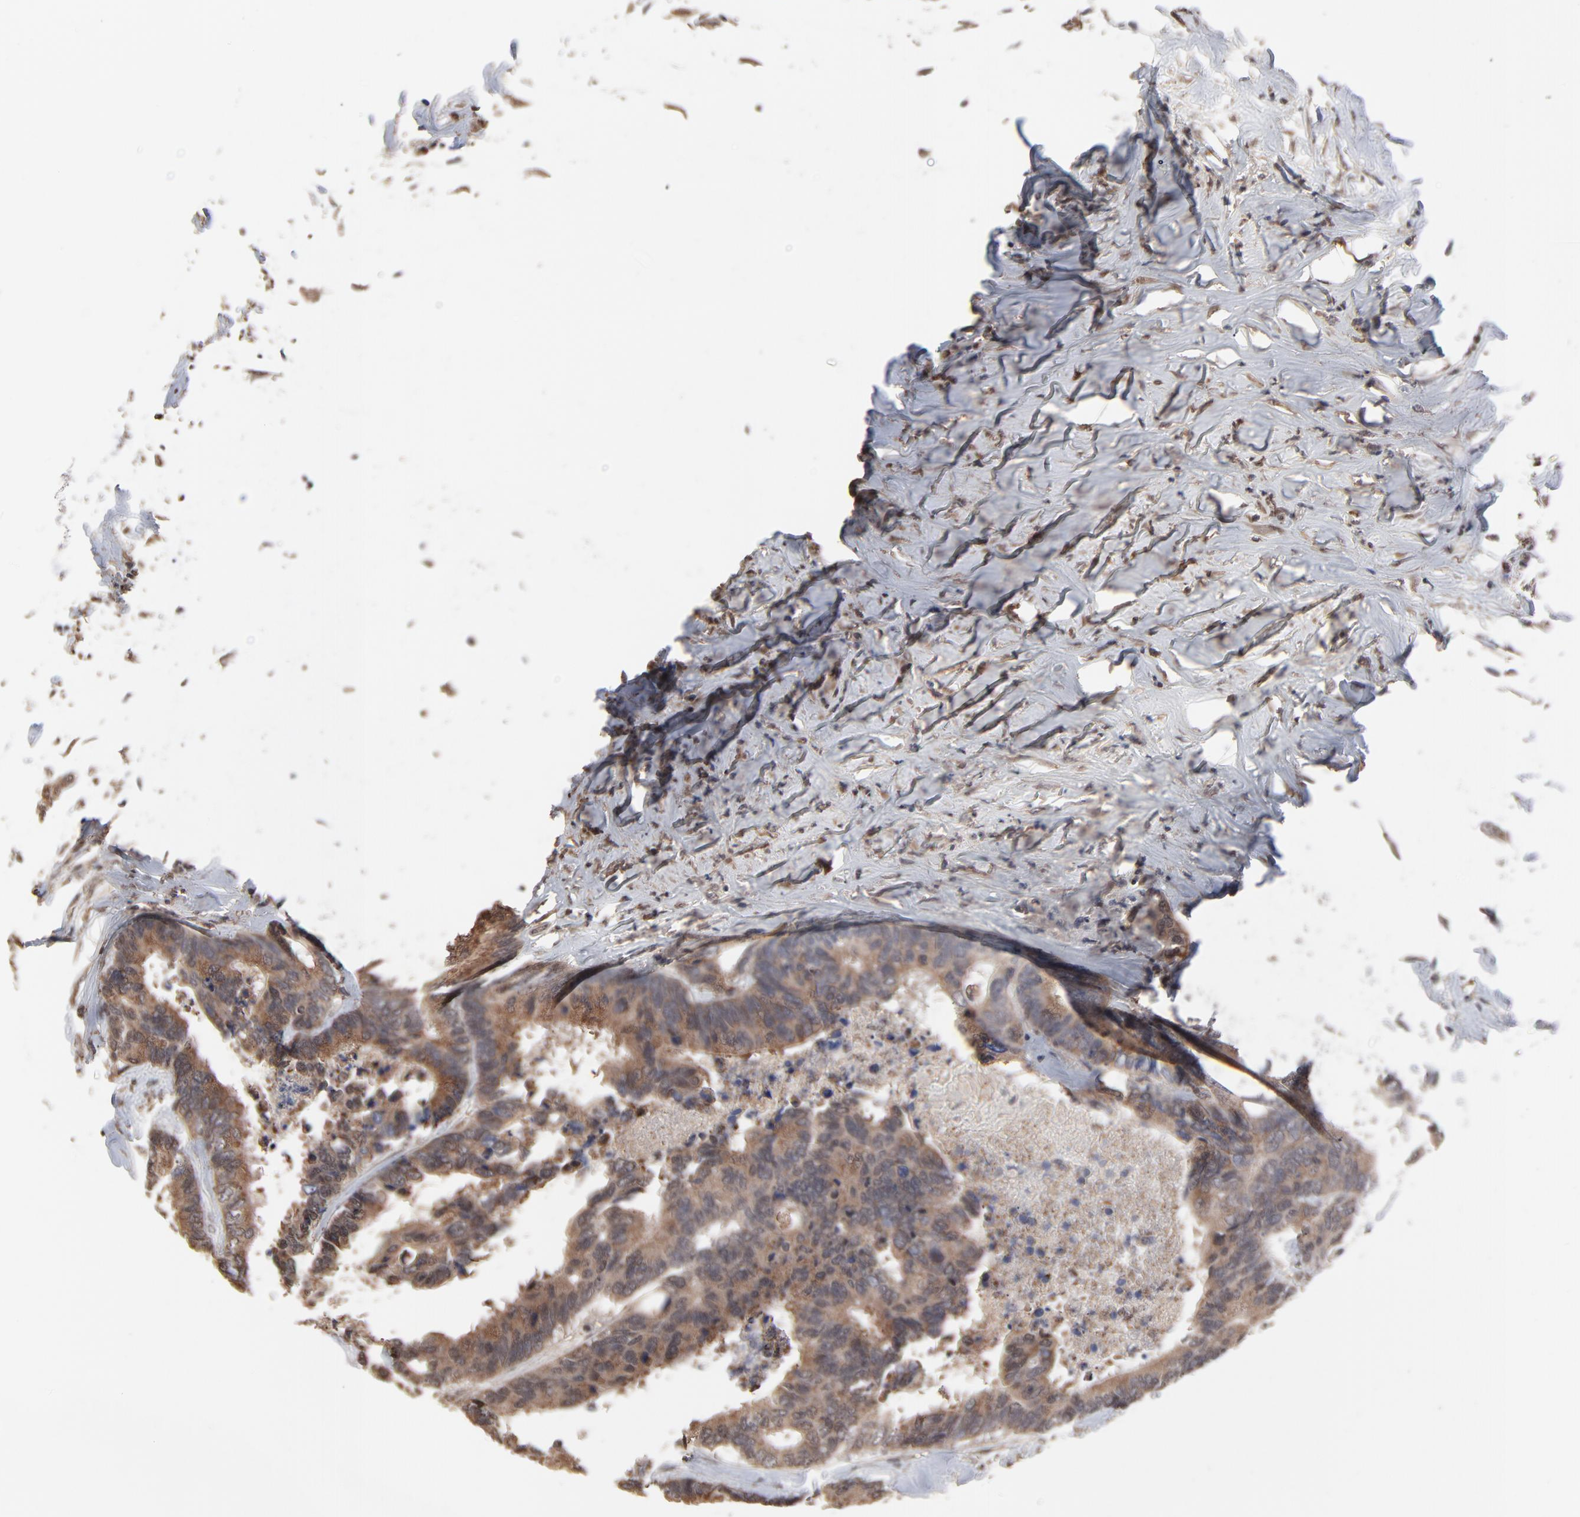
{"staining": {"intensity": "strong", "quantity": ">75%", "location": "cytoplasmic/membranous"}, "tissue": "colorectal cancer", "cell_type": "Tumor cells", "image_type": "cancer", "snomed": [{"axis": "morphology", "description": "Adenocarcinoma, NOS"}, {"axis": "topography", "description": "Rectum"}], "caption": "The immunohistochemical stain highlights strong cytoplasmic/membranous staining in tumor cells of colorectal cancer (adenocarcinoma) tissue. Nuclei are stained in blue.", "gene": "CHM", "patient": {"sex": "male", "age": 55}}